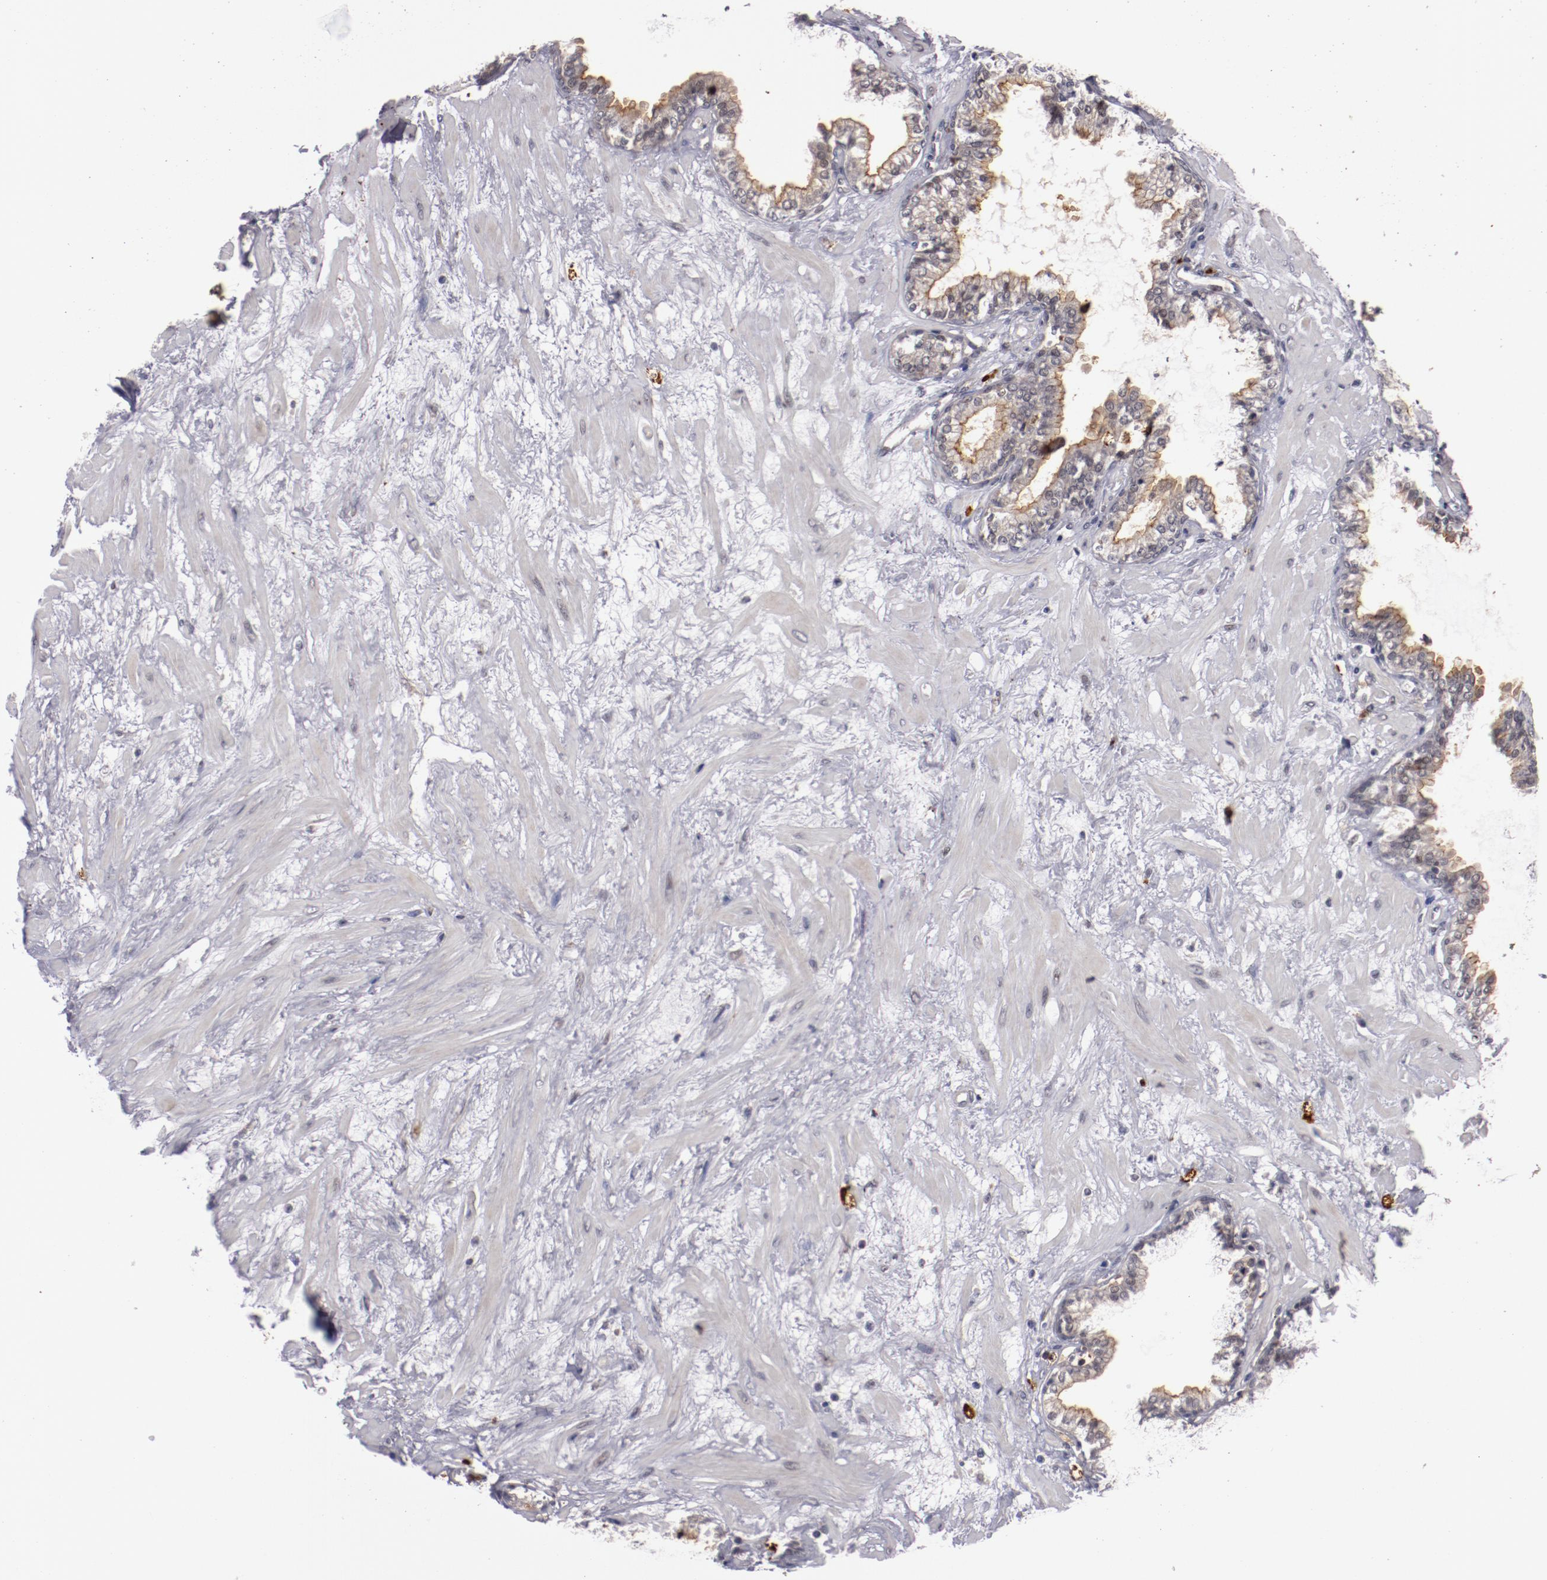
{"staining": {"intensity": "moderate", "quantity": "25%-75%", "location": "cytoplasmic/membranous"}, "tissue": "prostate", "cell_type": "Glandular cells", "image_type": "normal", "snomed": [{"axis": "morphology", "description": "Normal tissue, NOS"}, {"axis": "topography", "description": "Prostate"}], "caption": "Immunohistochemistry (IHC) of unremarkable prostate shows medium levels of moderate cytoplasmic/membranous expression in approximately 25%-75% of glandular cells.", "gene": "STX3", "patient": {"sex": "male", "age": 64}}